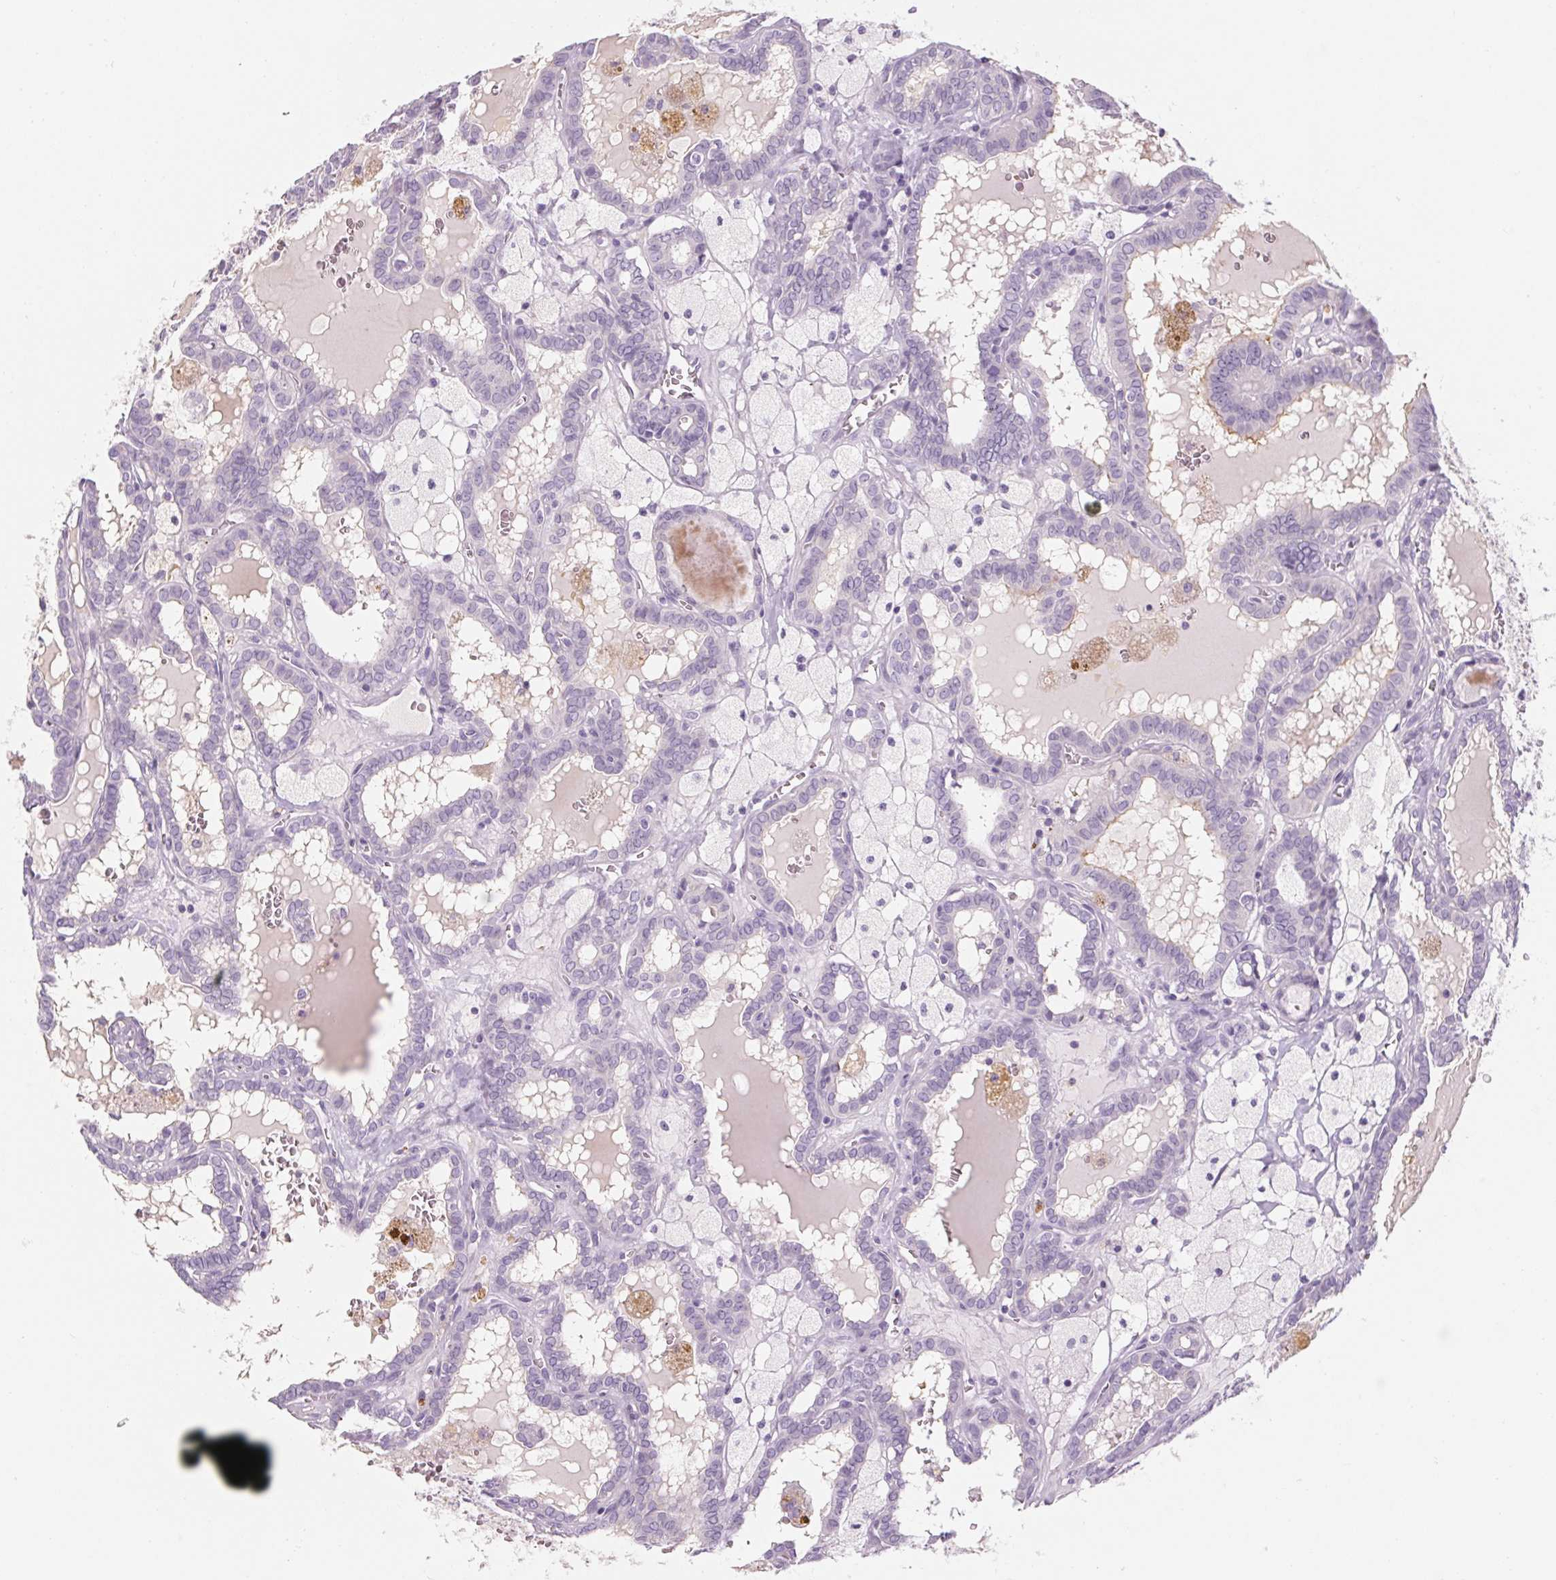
{"staining": {"intensity": "negative", "quantity": "none", "location": "none"}, "tissue": "thyroid cancer", "cell_type": "Tumor cells", "image_type": "cancer", "snomed": [{"axis": "morphology", "description": "Papillary adenocarcinoma, NOS"}, {"axis": "topography", "description": "Thyroid gland"}], "caption": "IHC photomicrograph of papillary adenocarcinoma (thyroid) stained for a protein (brown), which shows no positivity in tumor cells. (DAB immunohistochemistry visualized using brightfield microscopy, high magnification).", "gene": "RPTN", "patient": {"sex": "female", "age": 39}}